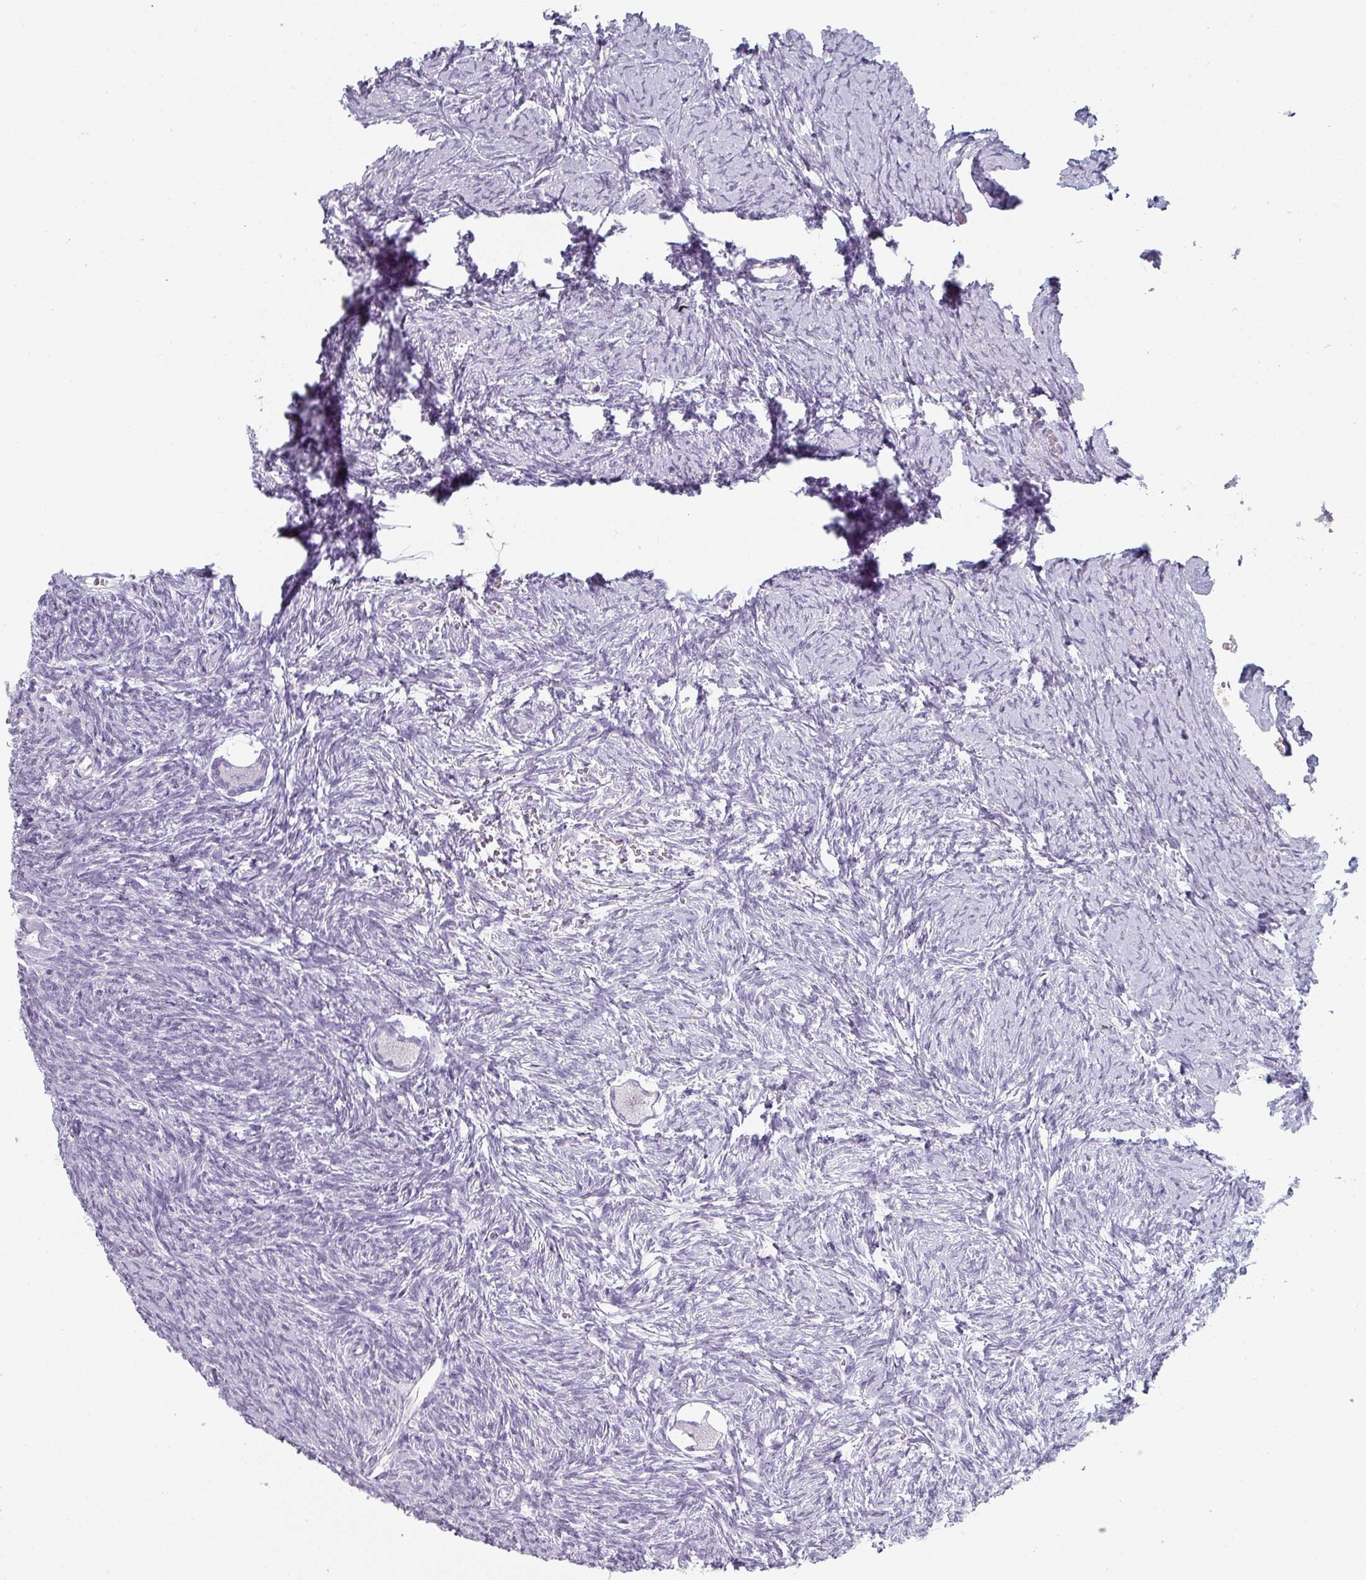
{"staining": {"intensity": "negative", "quantity": "none", "location": "none"}, "tissue": "ovary", "cell_type": "Follicle cells", "image_type": "normal", "snomed": [{"axis": "morphology", "description": "Normal tissue, NOS"}, {"axis": "topography", "description": "Ovary"}], "caption": "Histopathology image shows no significant protein staining in follicle cells of unremarkable ovary. The staining is performed using DAB brown chromogen with nuclei counter-stained in using hematoxylin.", "gene": "SLC35G2", "patient": {"sex": "female", "age": 39}}